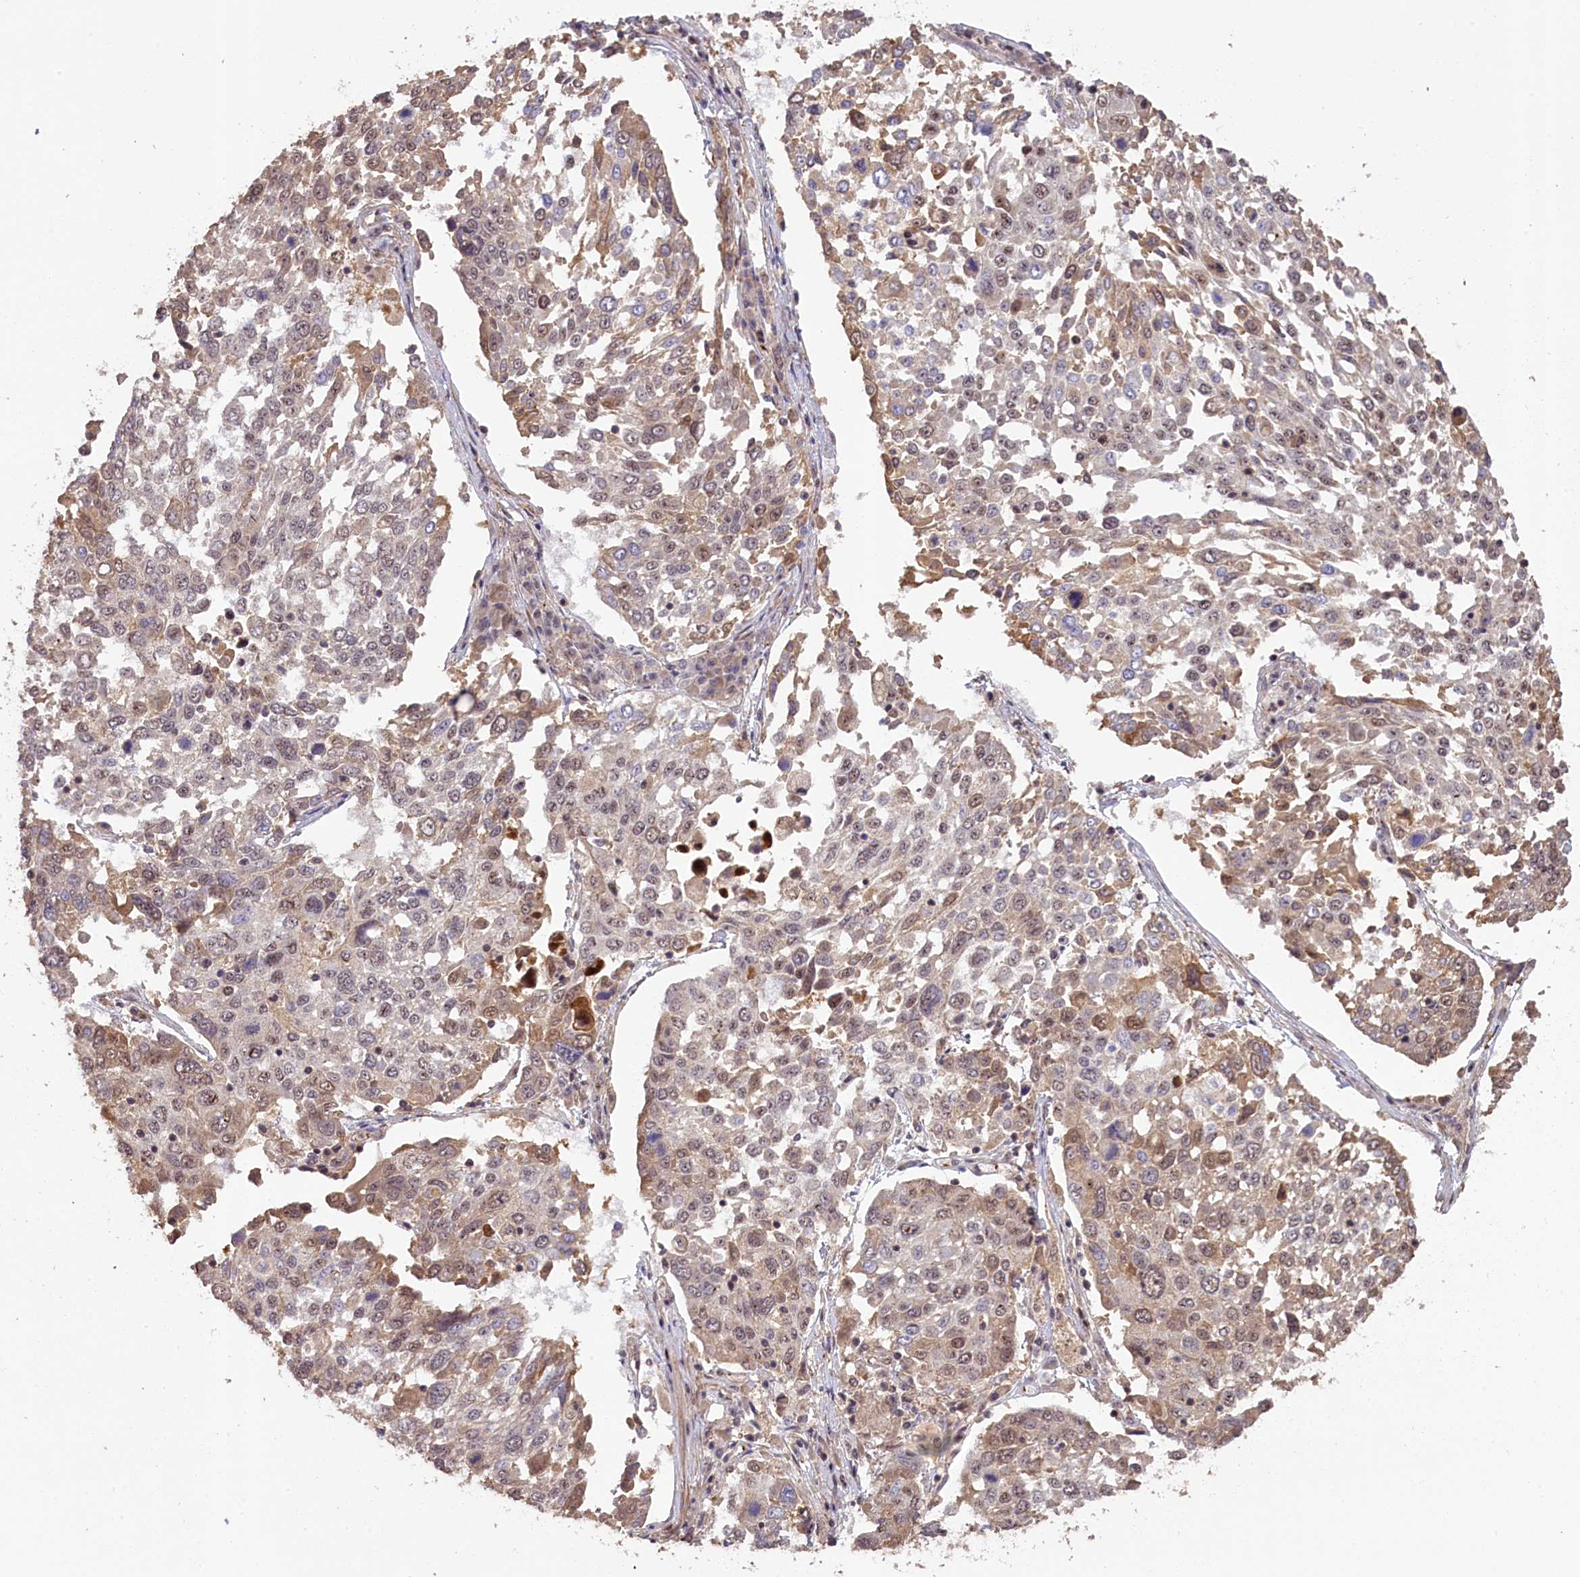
{"staining": {"intensity": "moderate", "quantity": "25%-75%", "location": "cytoplasmic/membranous,nuclear"}, "tissue": "lung cancer", "cell_type": "Tumor cells", "image_type": "cancer", "snomed": [{"axis": "morphology", "description": "Squamous cell carcinoma, NOS"}, {"axis": "topography", "description": "Lung"}], "caption": "A histopathology image showing moderate cytoplasmic/membranous and nuclear expression in about 25%-75% of tumor cells in squamous cell carcinoma (lung), as visualized by brown immunohistochemical staining.", "gene": "FUZ", "patient": {"sex": "male", "age": 65}}